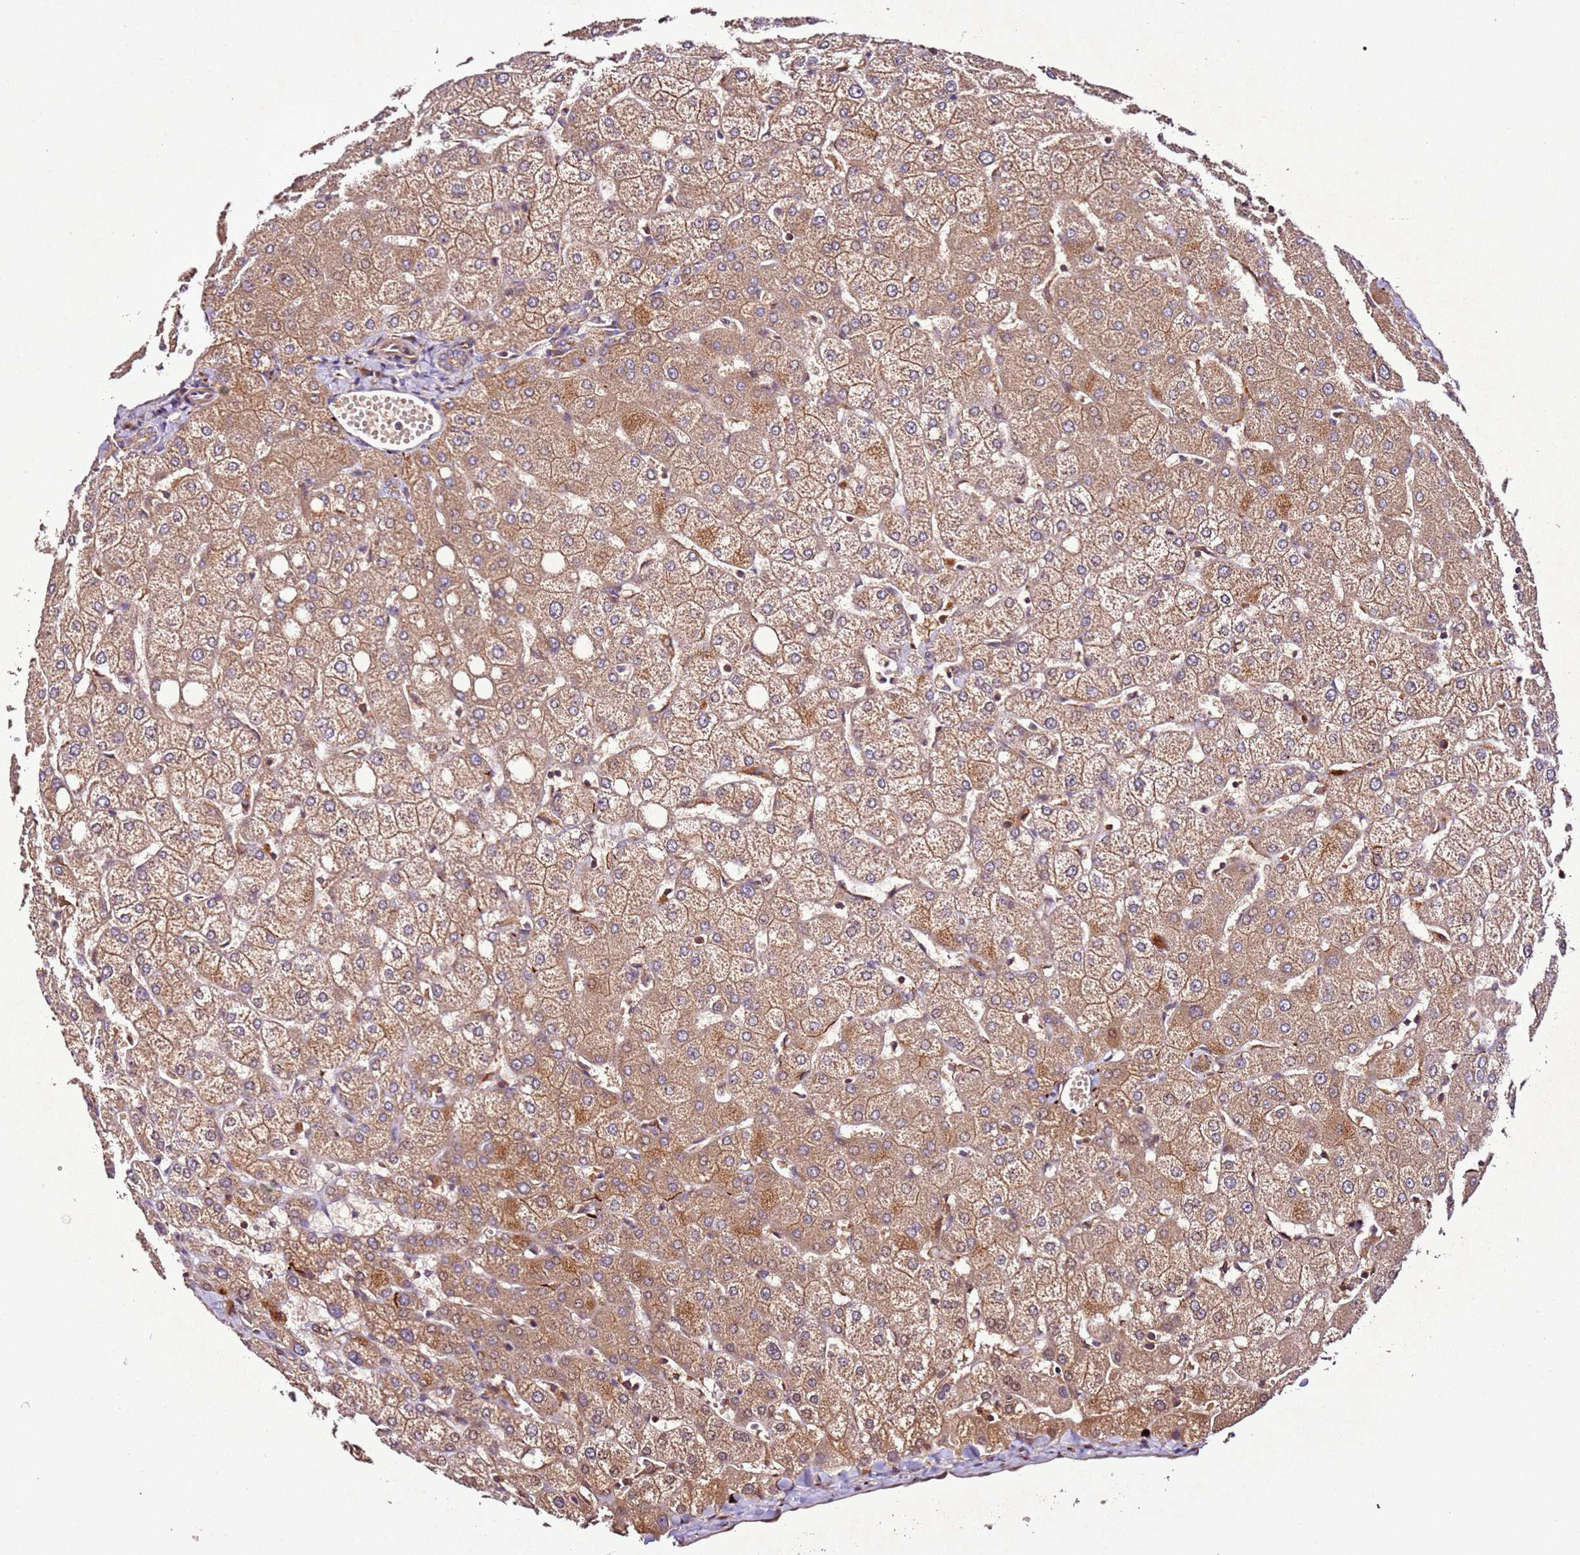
{"staining": {"intensity": "weak", "quantity": ">75%", "location": "cytoplasmic/membranous"}, "tissue": "liver", "cell_type": "Cholangiocytes", "image_type": "normal", "snomed": [{"axis": "morphology", "description": "Normal tissue, NOS"}, {"axis": "topography", "description": "Liver"}], "caption": "This micrograph displays normal liver stained with immunohistochemistry to label a protein in brown. The cytoplasmic/membranous of cholangiocytes show weak positivity for the protein. Nuclei are counter-stained blue.", "gene": "PTMA", "patient": {"sex": "female", "age": 54}}